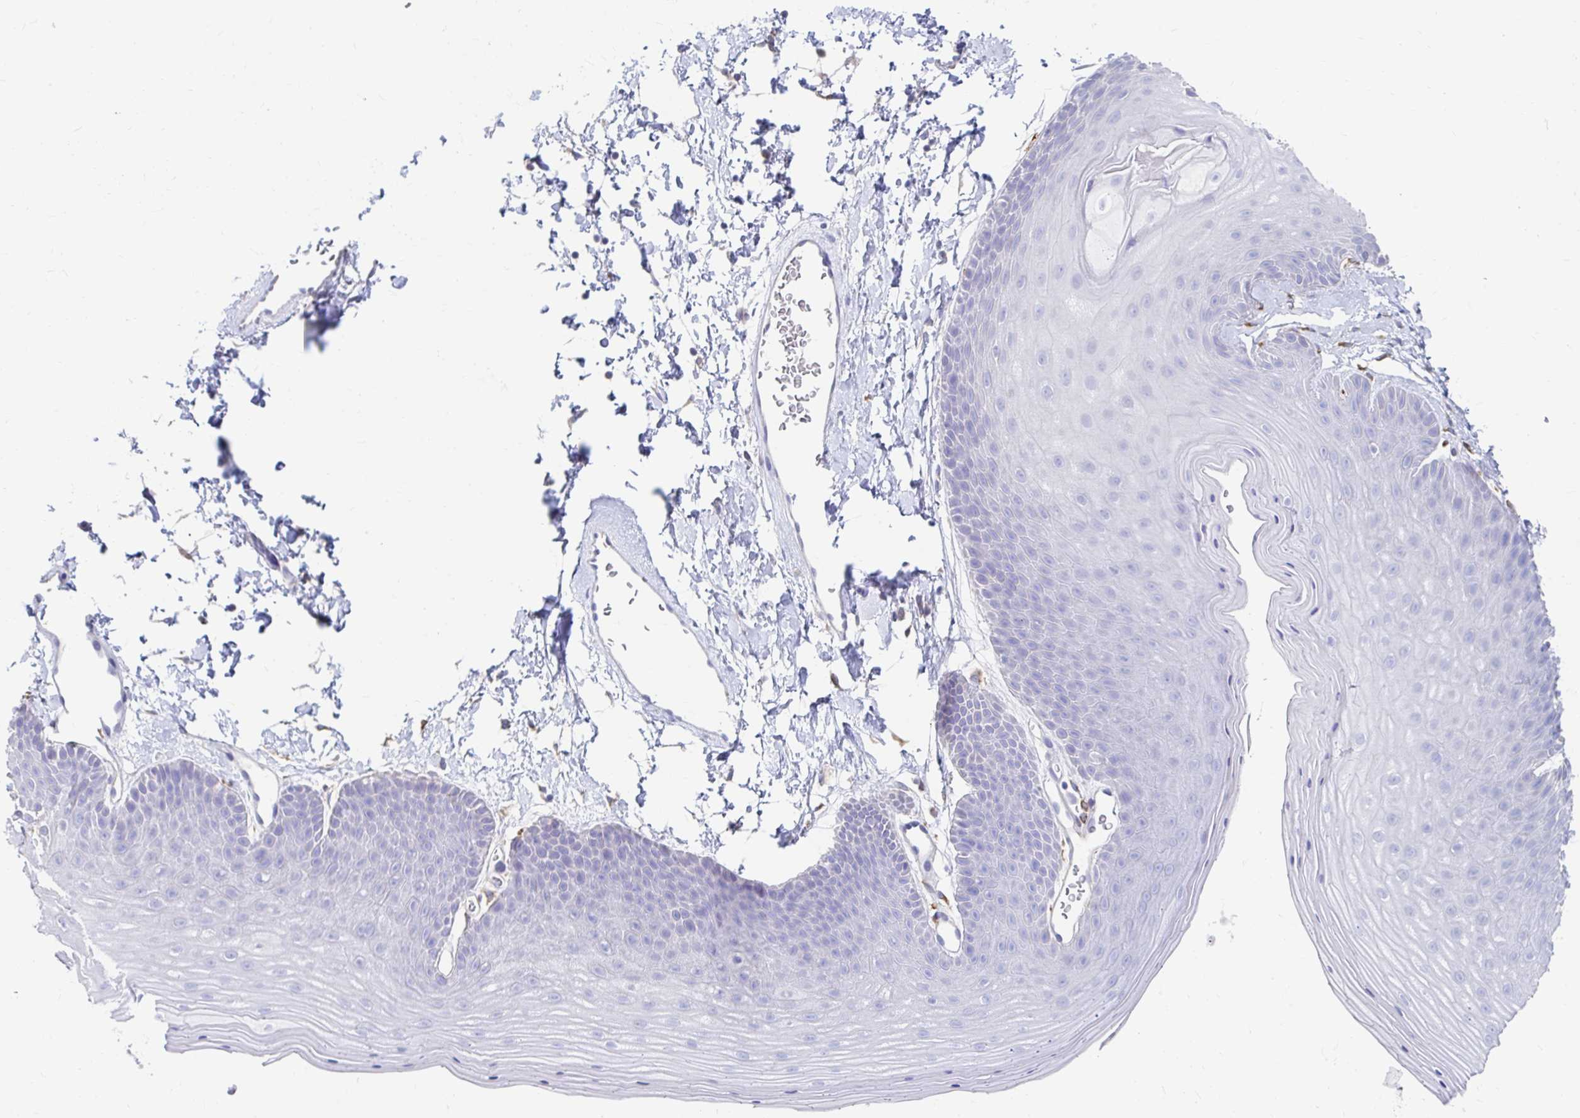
{"staining": {"intensity": "negative", "quantity": "none", "location": "none"}, "tissue": "skin", "cell_type": "Epidermal cells", "image_type": "normal", "snomed": [{"axis": "morphology", "description": "Normal tissue, NOS"}, {"axis": "topography", "description": "Anal"}], "caption": "Epidermal cells show no significant expression in normal skin. (DAB (3,3'-diaminobenzidine) immunohistochemistry (IHC) visualized using brightfield microscopy, high magnification).", "gene": "LAMC3", "patient": {"sex": "male", "age": 53}}